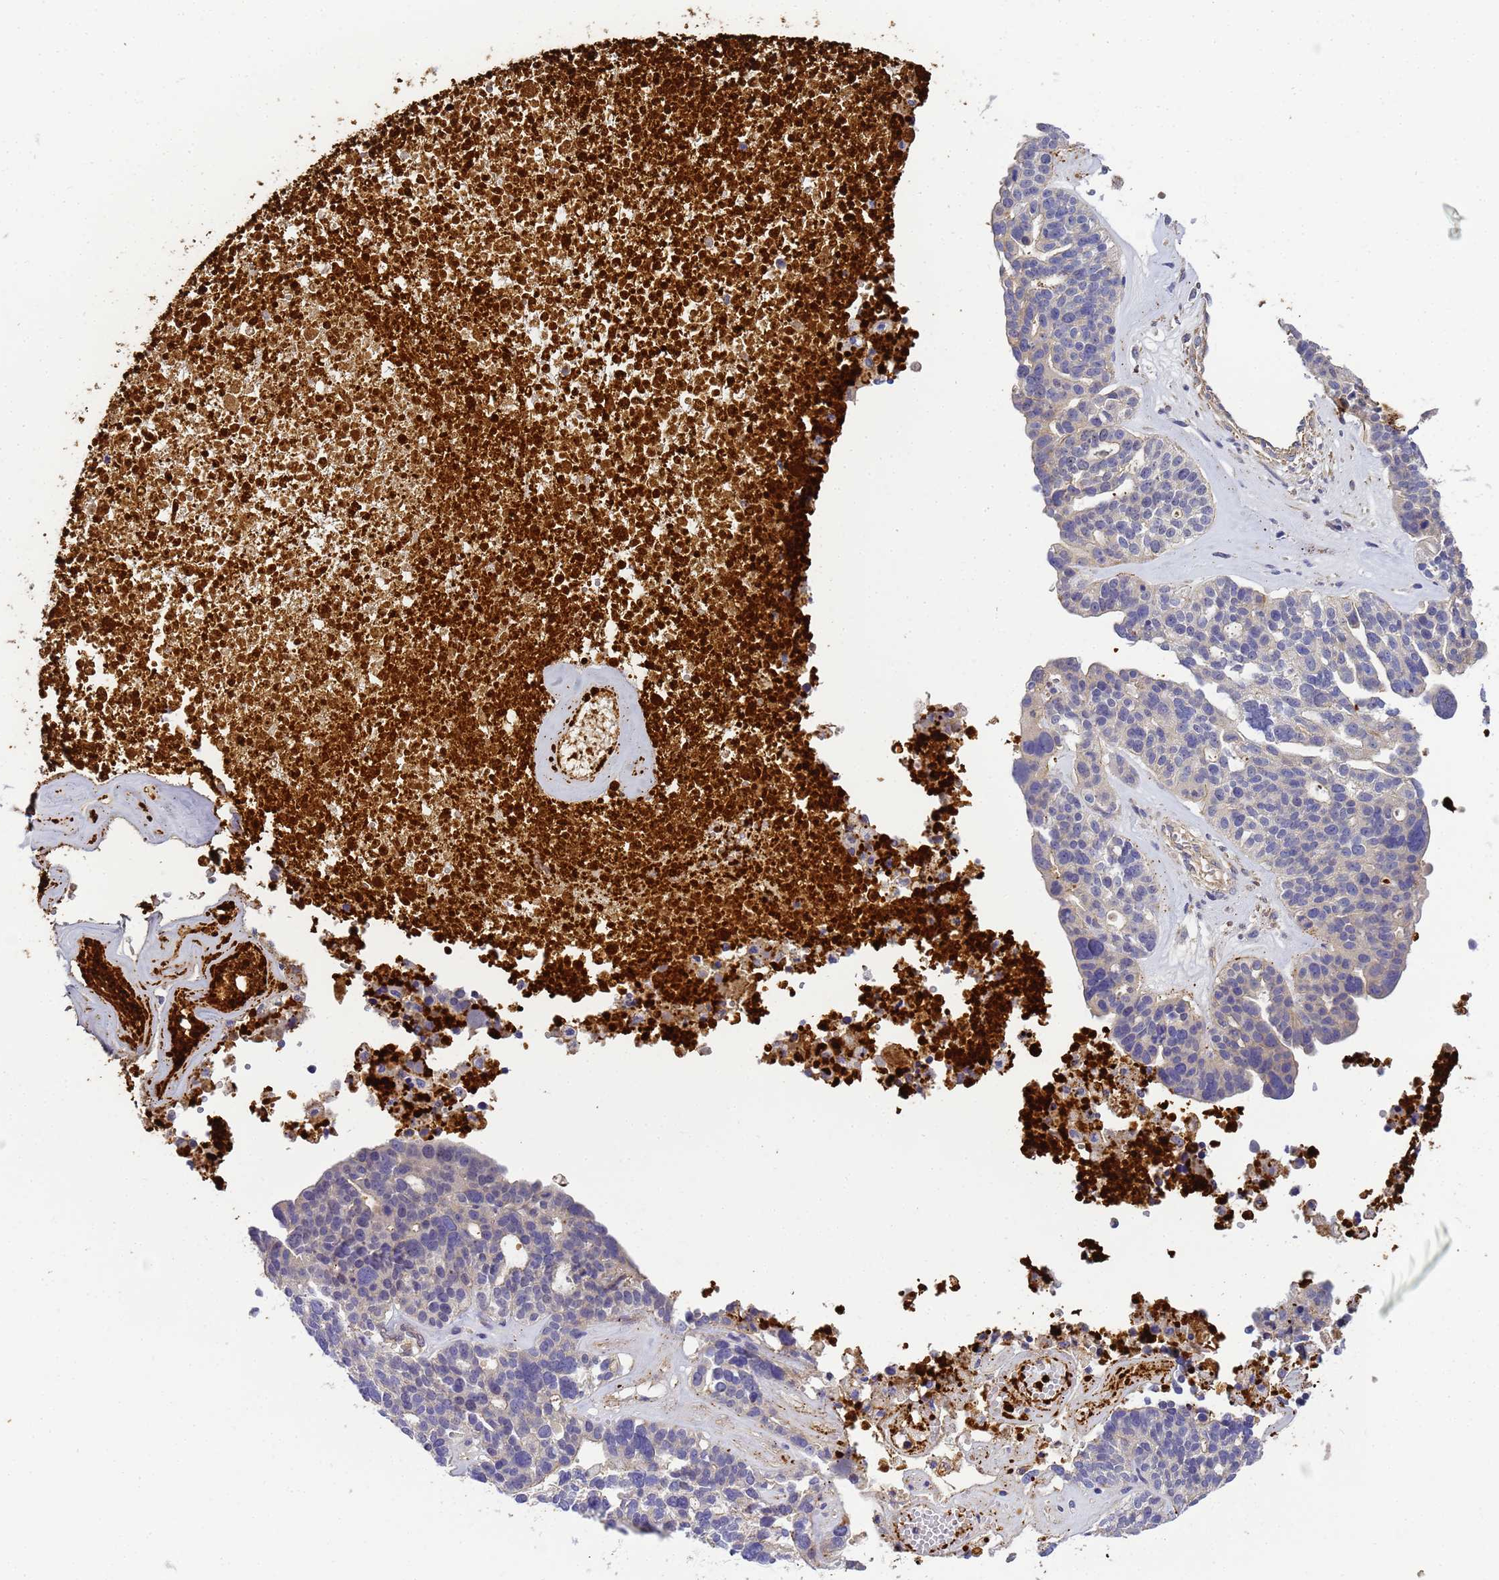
{"staining": {"intensity": "negative", "quantity": "none", "location": "none"}, "tissue": "ovarian cancer", "cell_type": "Tumor cells", "image_type": "cancer", "snomed": [{"axis": "morphology", "description": "Cystadenocarcinoma, serous, NOS"}, {"axis": "topography", "description": "Ovary"}], "caption": "Photomicrograph shows no significant protein expression in tumor cells of ovarian serous cystadenocarcinoma.", "gene": "MYL12A", "patient": {"sex": "female", "age": 59}}